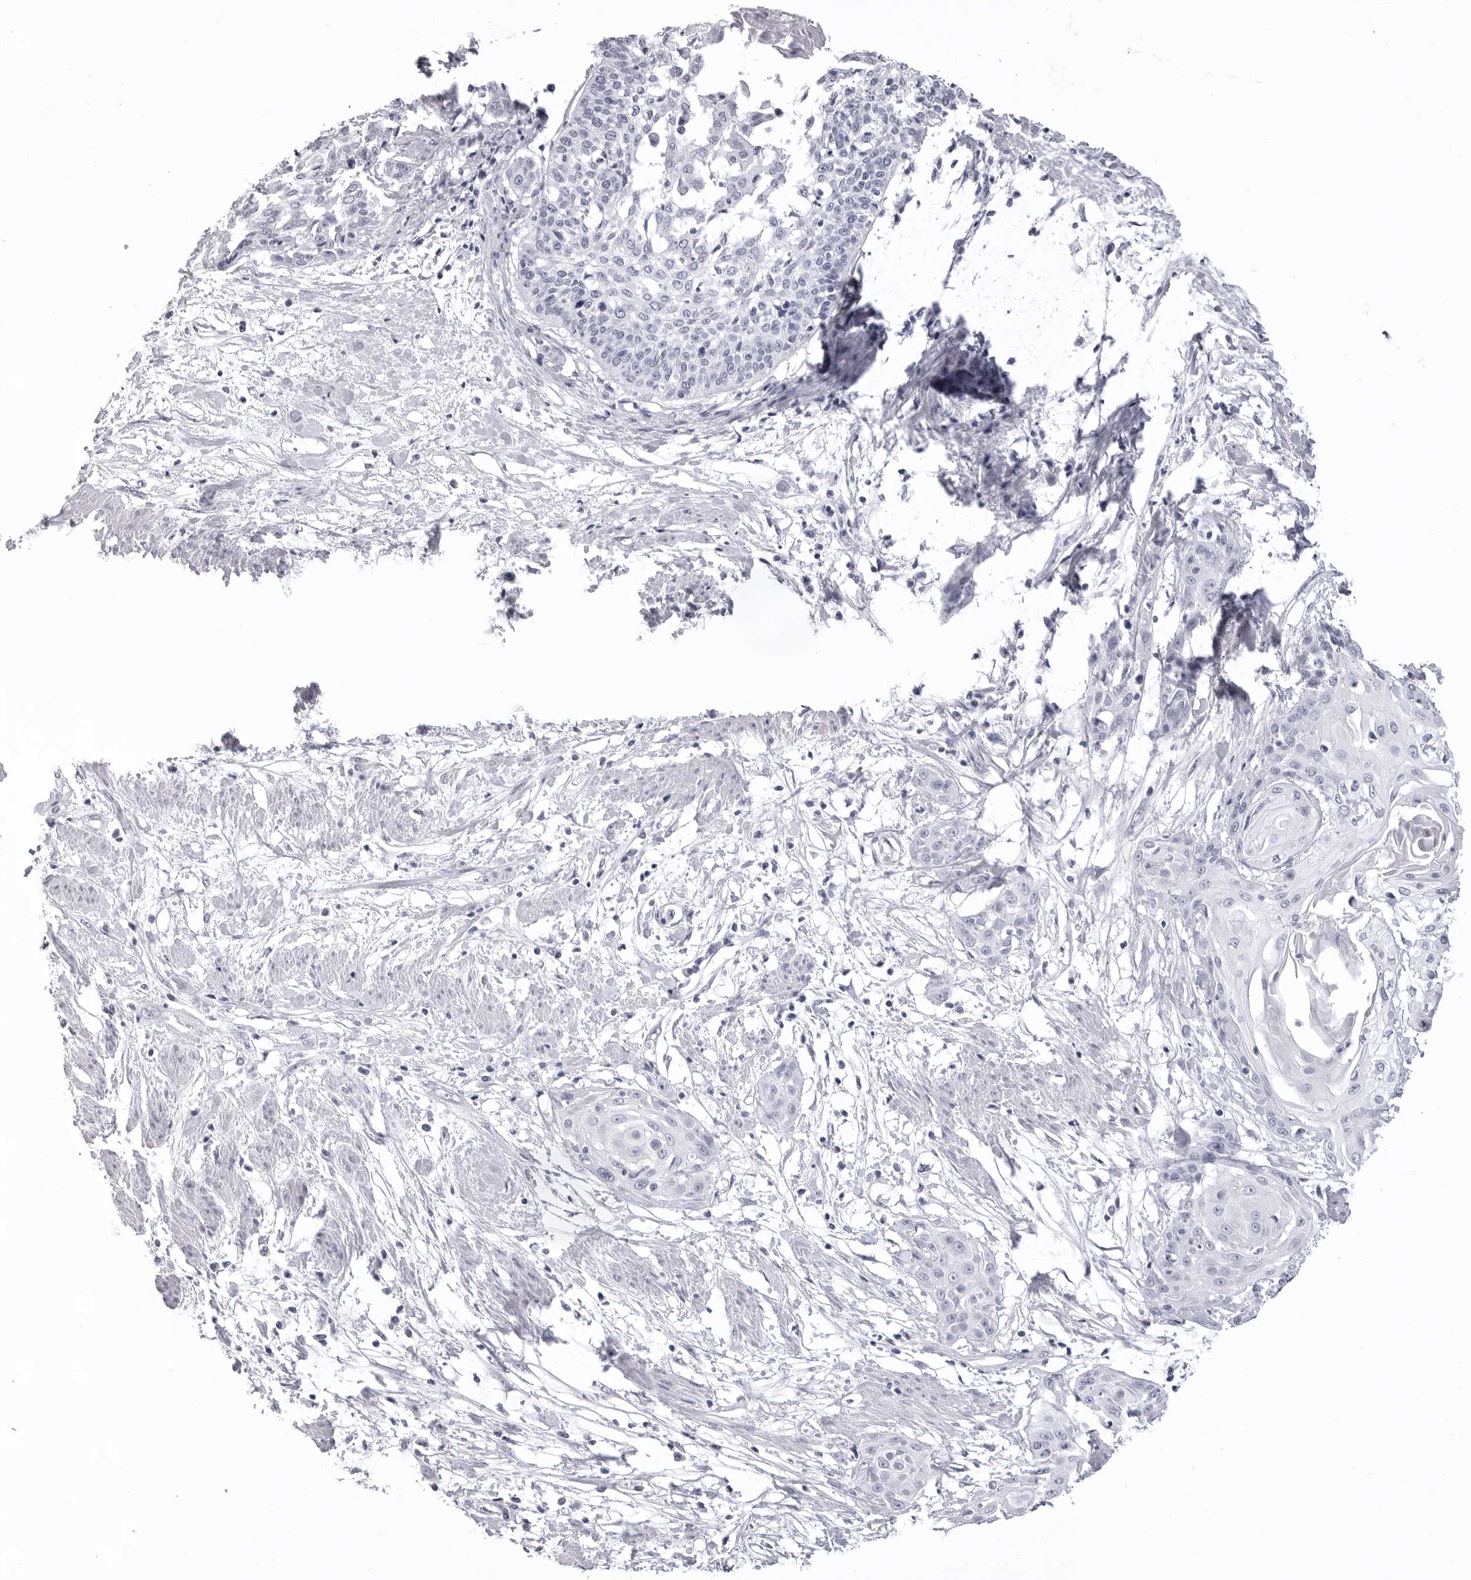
{"staining": {"intensity": "negative", "quantity": "none", "location": "none"}, "tissue": "cervical cancer", "cell_type": "Tumor cells", "image_type": "cancer", "snomed": [{"axis": "morphology", "description": "Squamous cell carcinoma, NOS"}, {"axis": "topography", "description": "Cervix"}], "caption": "The histopathology image shows no staining of tumor cells in cervical cancer.", "gene": "LGALS4", "patient": {"sex": "female", "age": 57}}